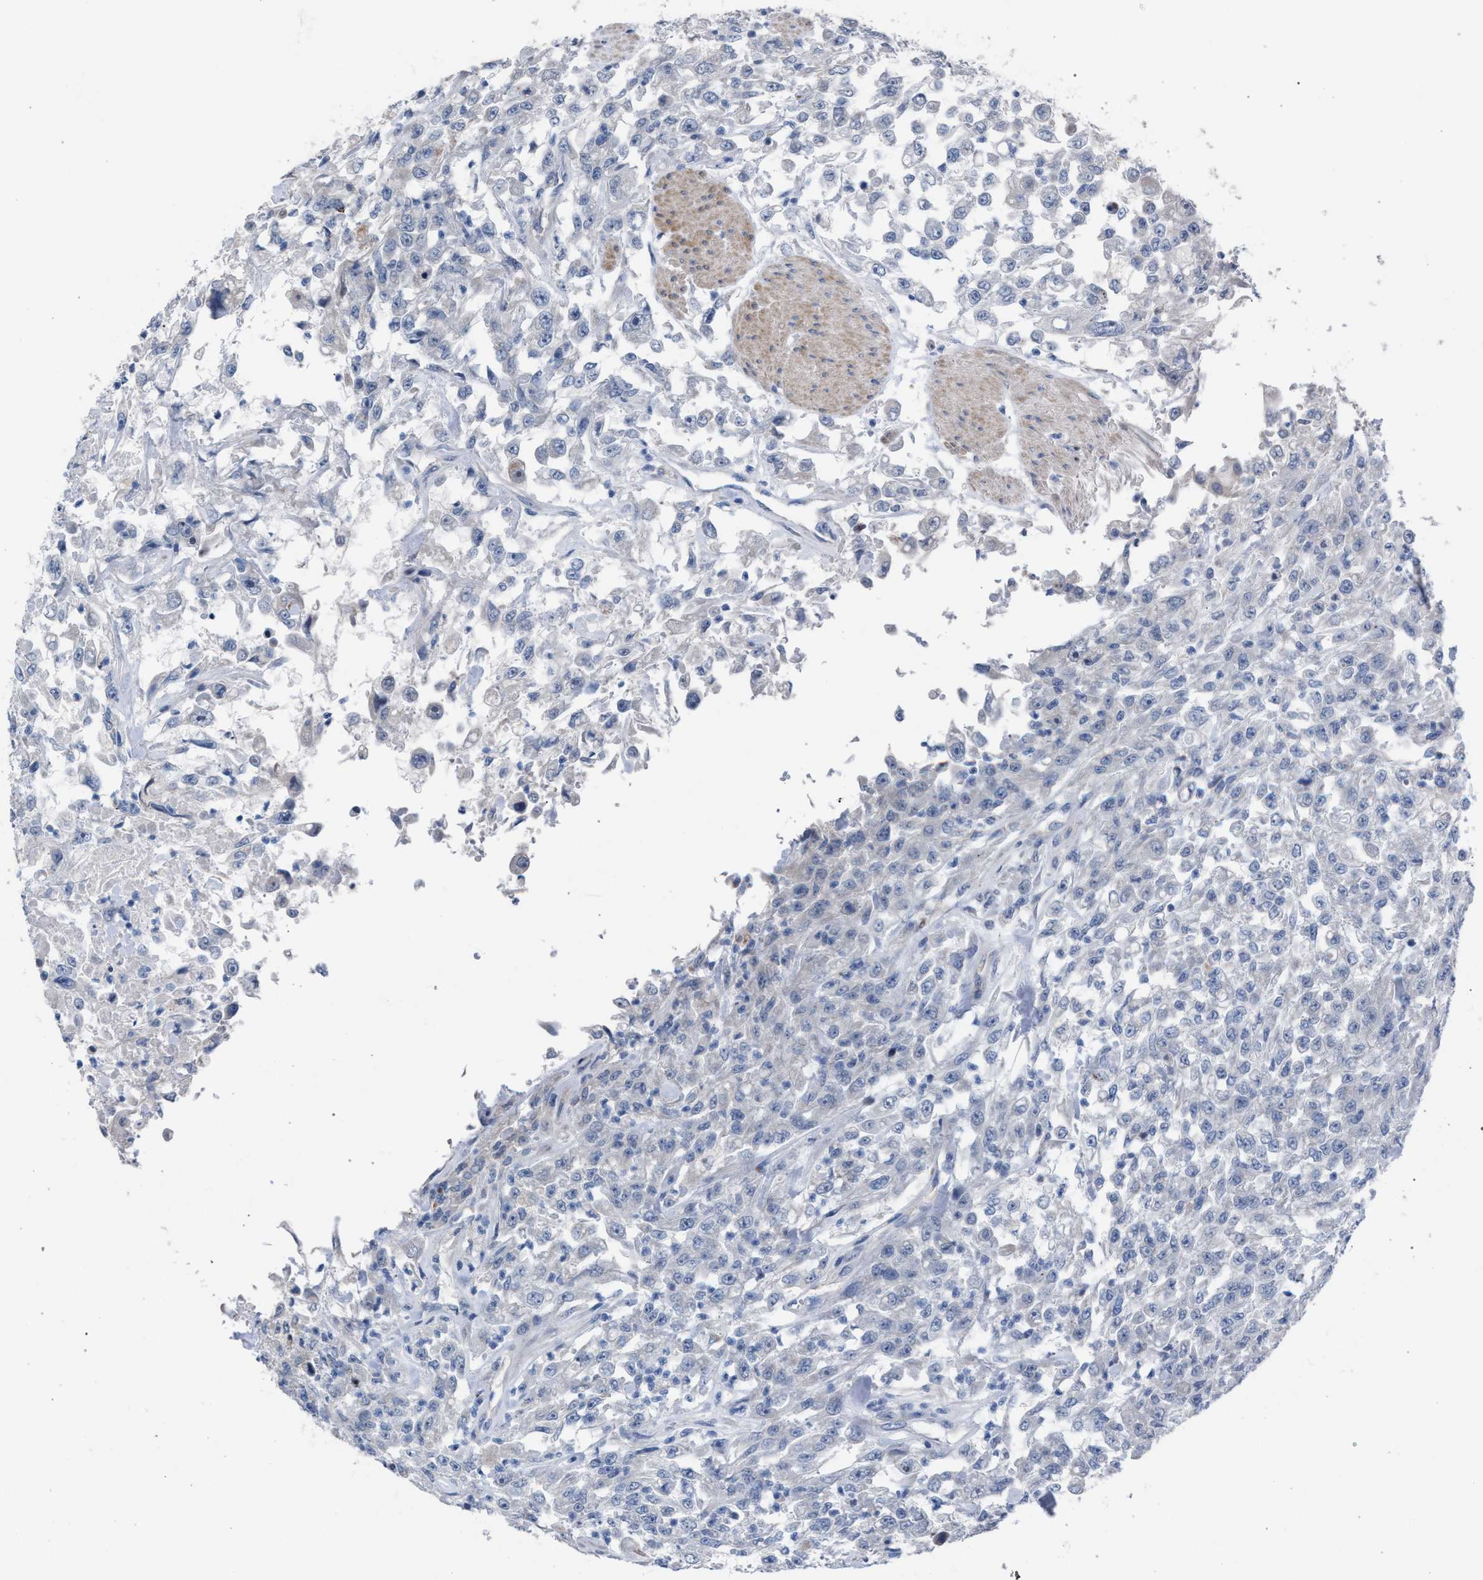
{"staining": {"intensity": "negative", "quantity": "none", "location": "none"}, "tissue": "urothelial cancer", "cell_type": "Tumor cells", "image_type": "cancer", "snomed": [{"axis": "morphology", "description": "Urothelial carcinoma, High grade"}, {"axis": "topography", "description": "Urinary bladder"}], "caption": "Immunohistochemistry (IHC) micrograph of neoplastic tissue: human urothelial cancer stained with DAB (3,3'-diaminobenzidine) demonstrates no significant protein positivity in tumor cells. The staining was performed using DAB to visualize the protein expression in brown, while the nuclei were stained in blue with hematoxylin (Magnification: 20x).", "gene": "RNF135", "patient": {"sex": "male", "age": 46}}